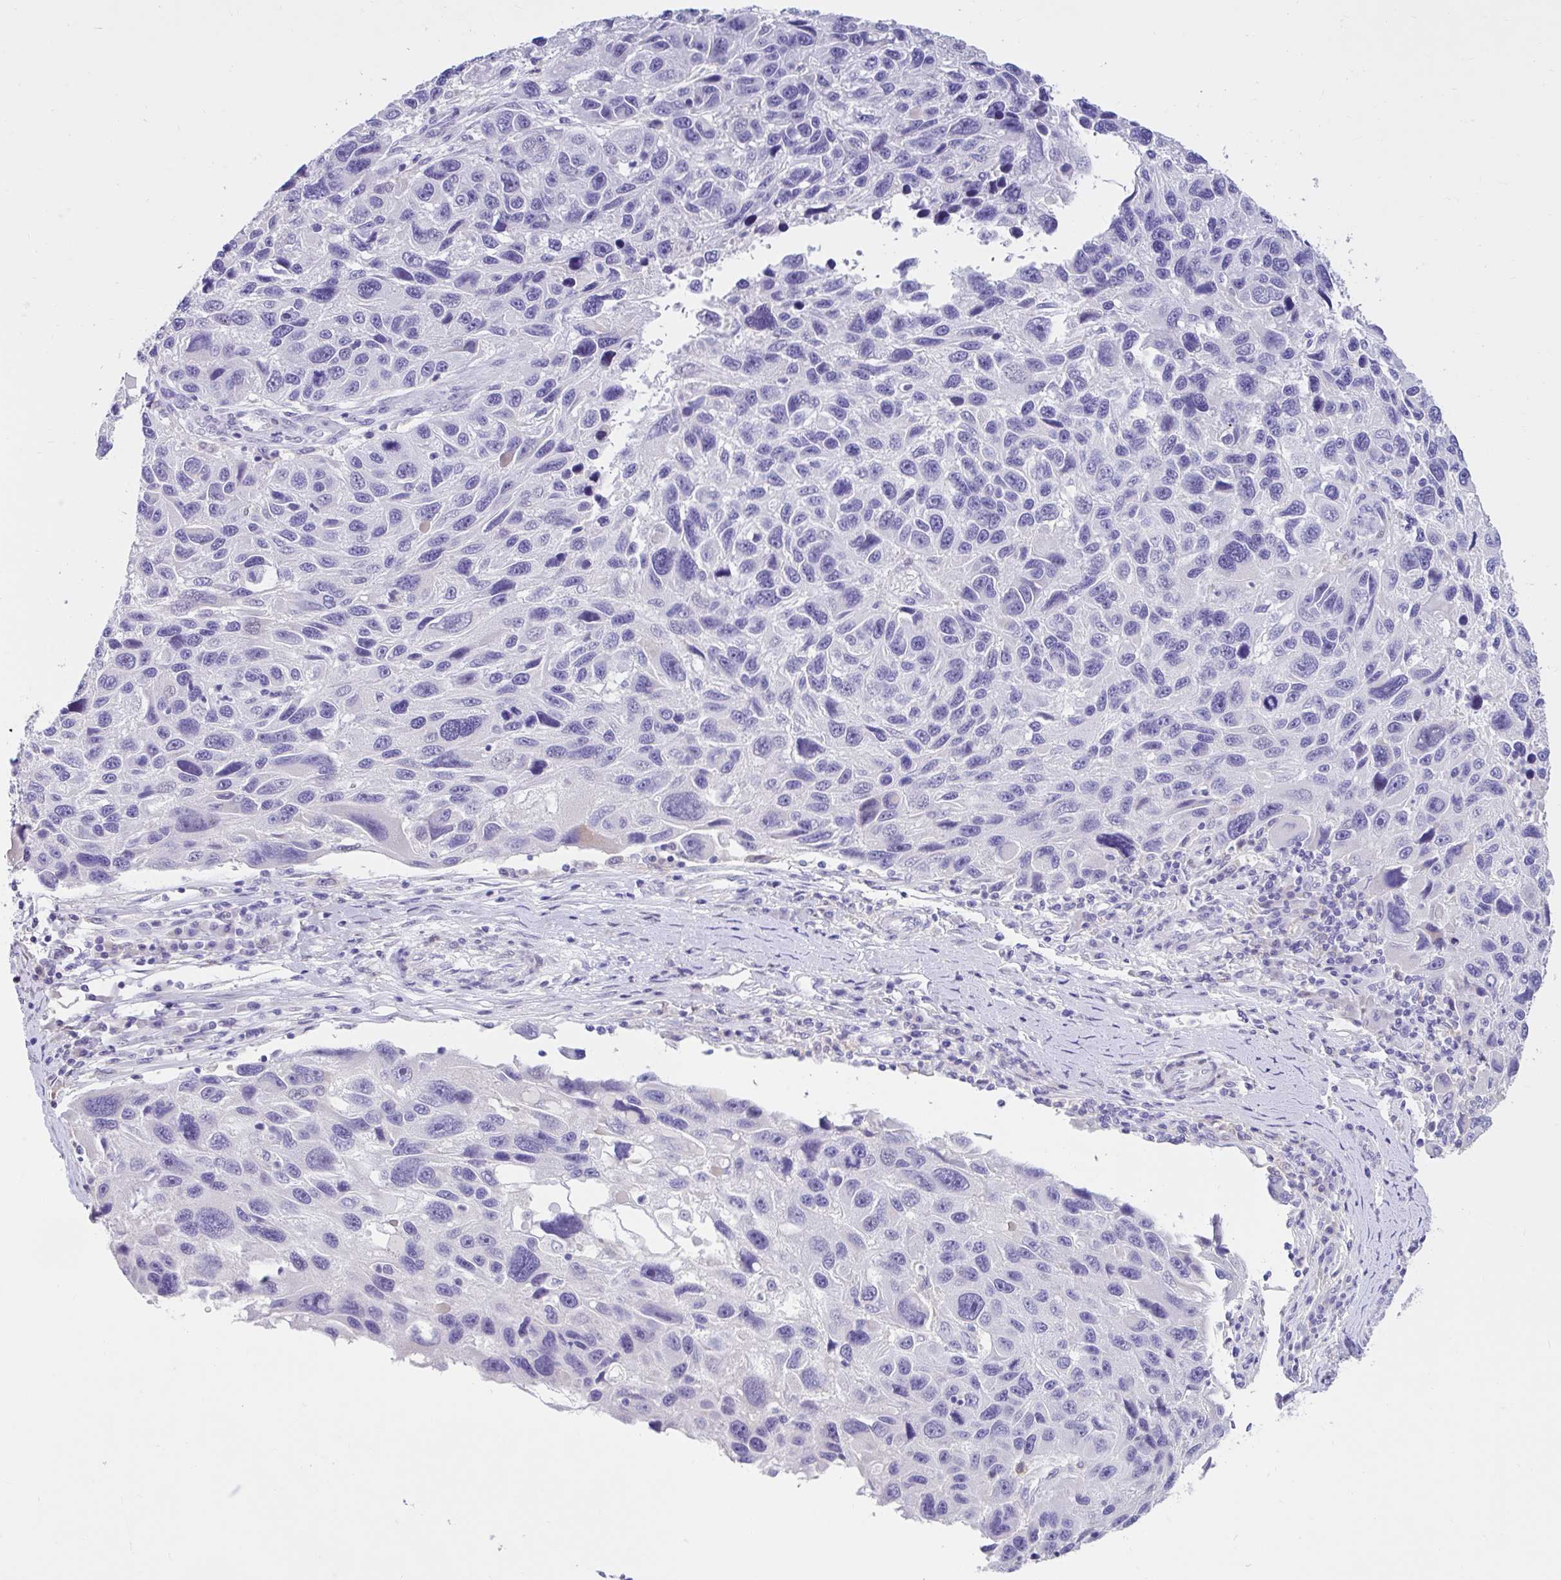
{"staining": {"intensity": "negative", "quantity": "none", "location": "none"}, "tissue": "melanoma", "cell_type": "Tumor cells", "image_type": "cancer", "snomed": [{"axis": "morphology", "description": "Malignant melanoma, NOS"}, {"axis": "topography", "description": "Skin"}], "caption": "Tumor cells show no significant expression in melanoma.", "gene": "NHLH2", "patient": {"sex": "male", "age": 53}}